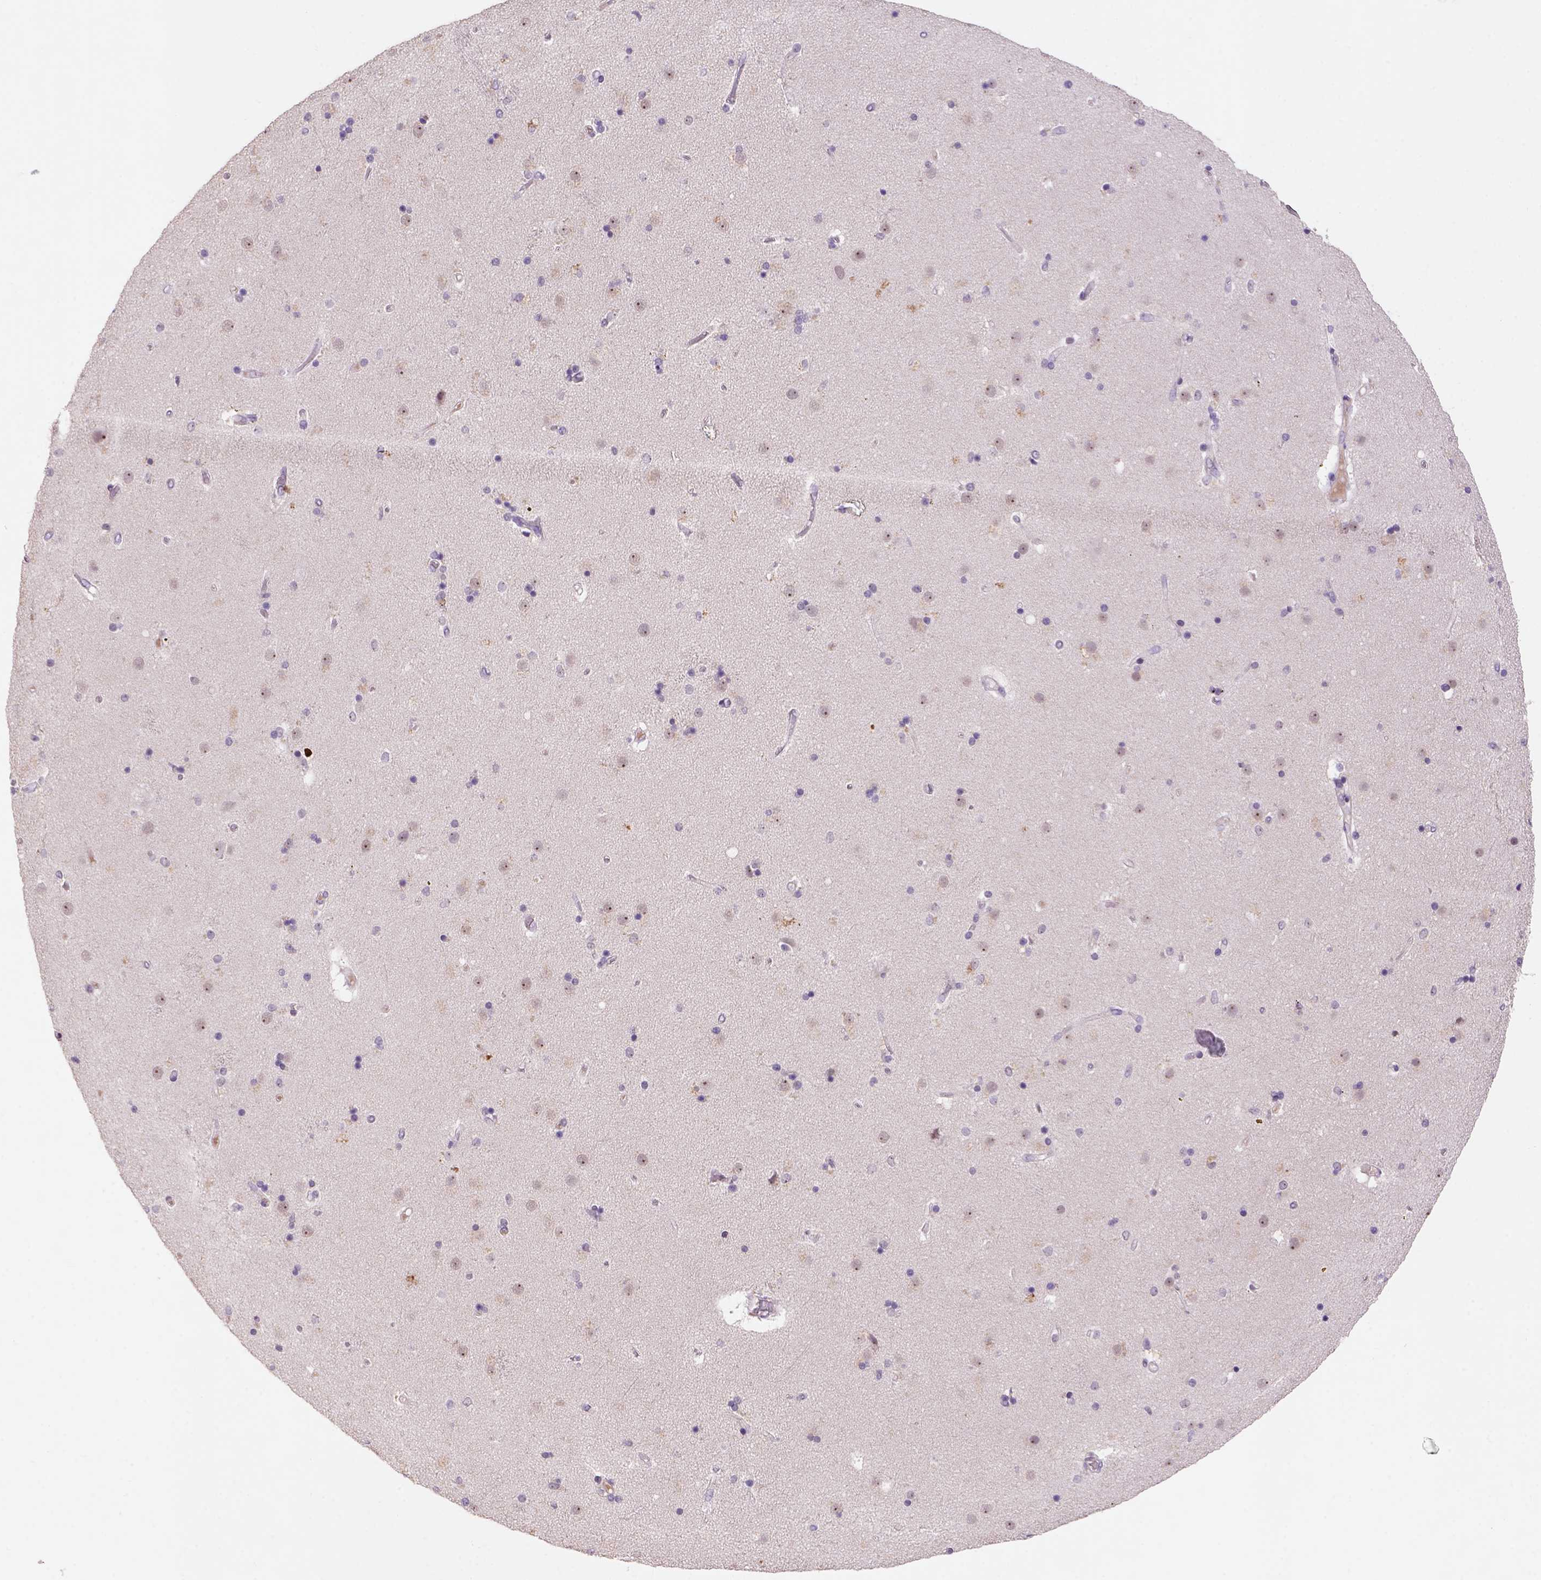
{"staining": {"intensity": "negative", "quantity": "none", "location": "none"}, "tissue": "caudate", "cell_type": "Glial cells", "image_type": "normal", "snomed": [{"axis": "morphology", "description": "Normal tissue, NOS"}, {"axis": "topography", "description": "Lateral ventricle wall"}], "caption": "Human caudate stained for a protein using immunohistochemistry demonstrates no staining in glial cells.", "gene": "SCML4", "patient": {"sex": "female", "age": 71}}